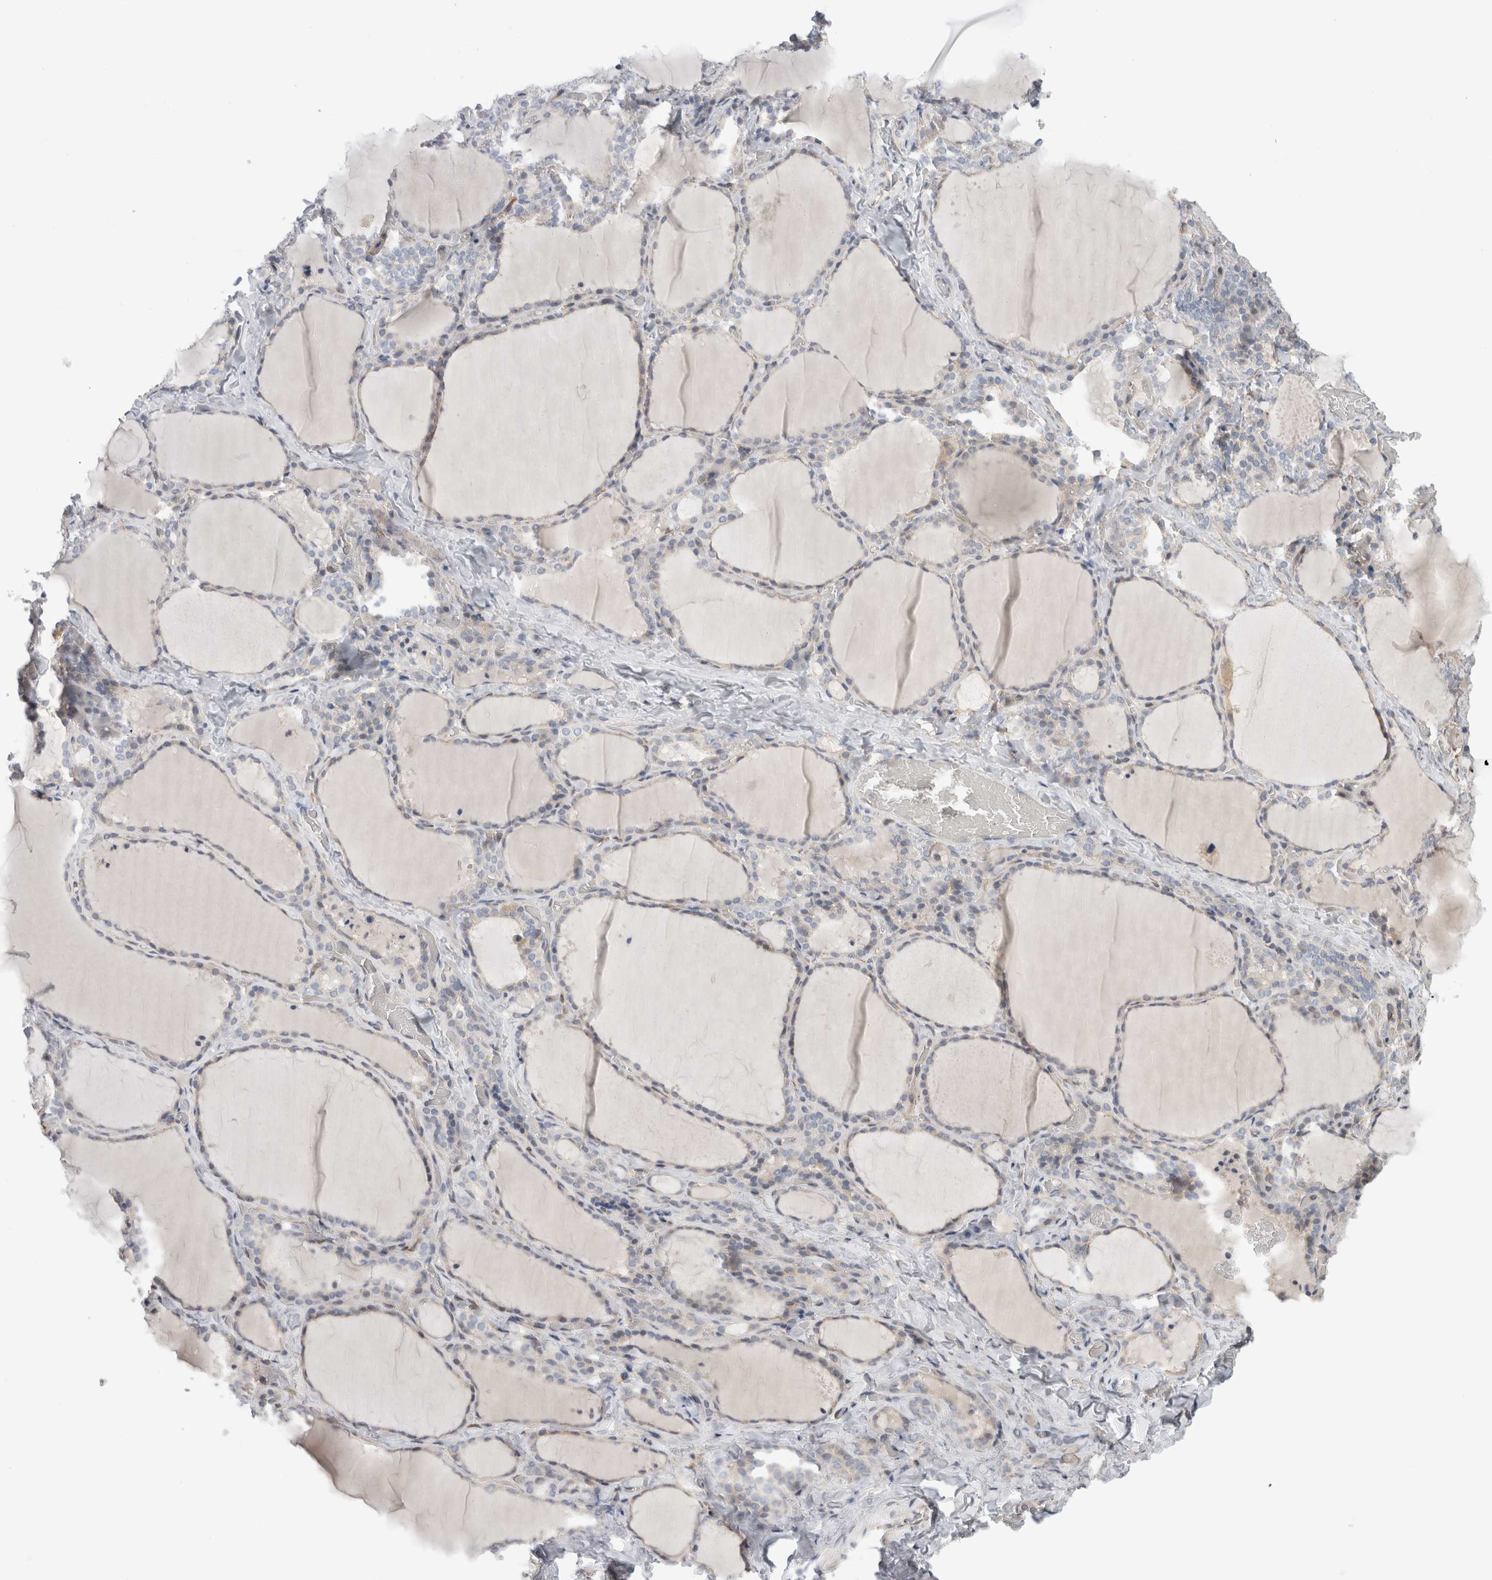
{"staining": {"intensity": "weak", "quantity": "<25%", "location": "cytoplasmic/membranous"}, "tissue": "thyroid gland", "cell_type": "Glandular cells", "image_type": "normal", "snomed": [{"axis": "morphology", "description": "Normal tissue, NOS"}, {"axis": "topography", "description": "Thyroid gland"}], "caption": "DAB (3,3'-diaminobenzidine) immunohistochemical staining of normal human thyroid gland exhibits no significant expression in glandular cells. (DAB IHC visualized using brightfield microscopy, high magnification).", "gene": "SYTL5", "patient": {"sex": "female", "age": 22}}